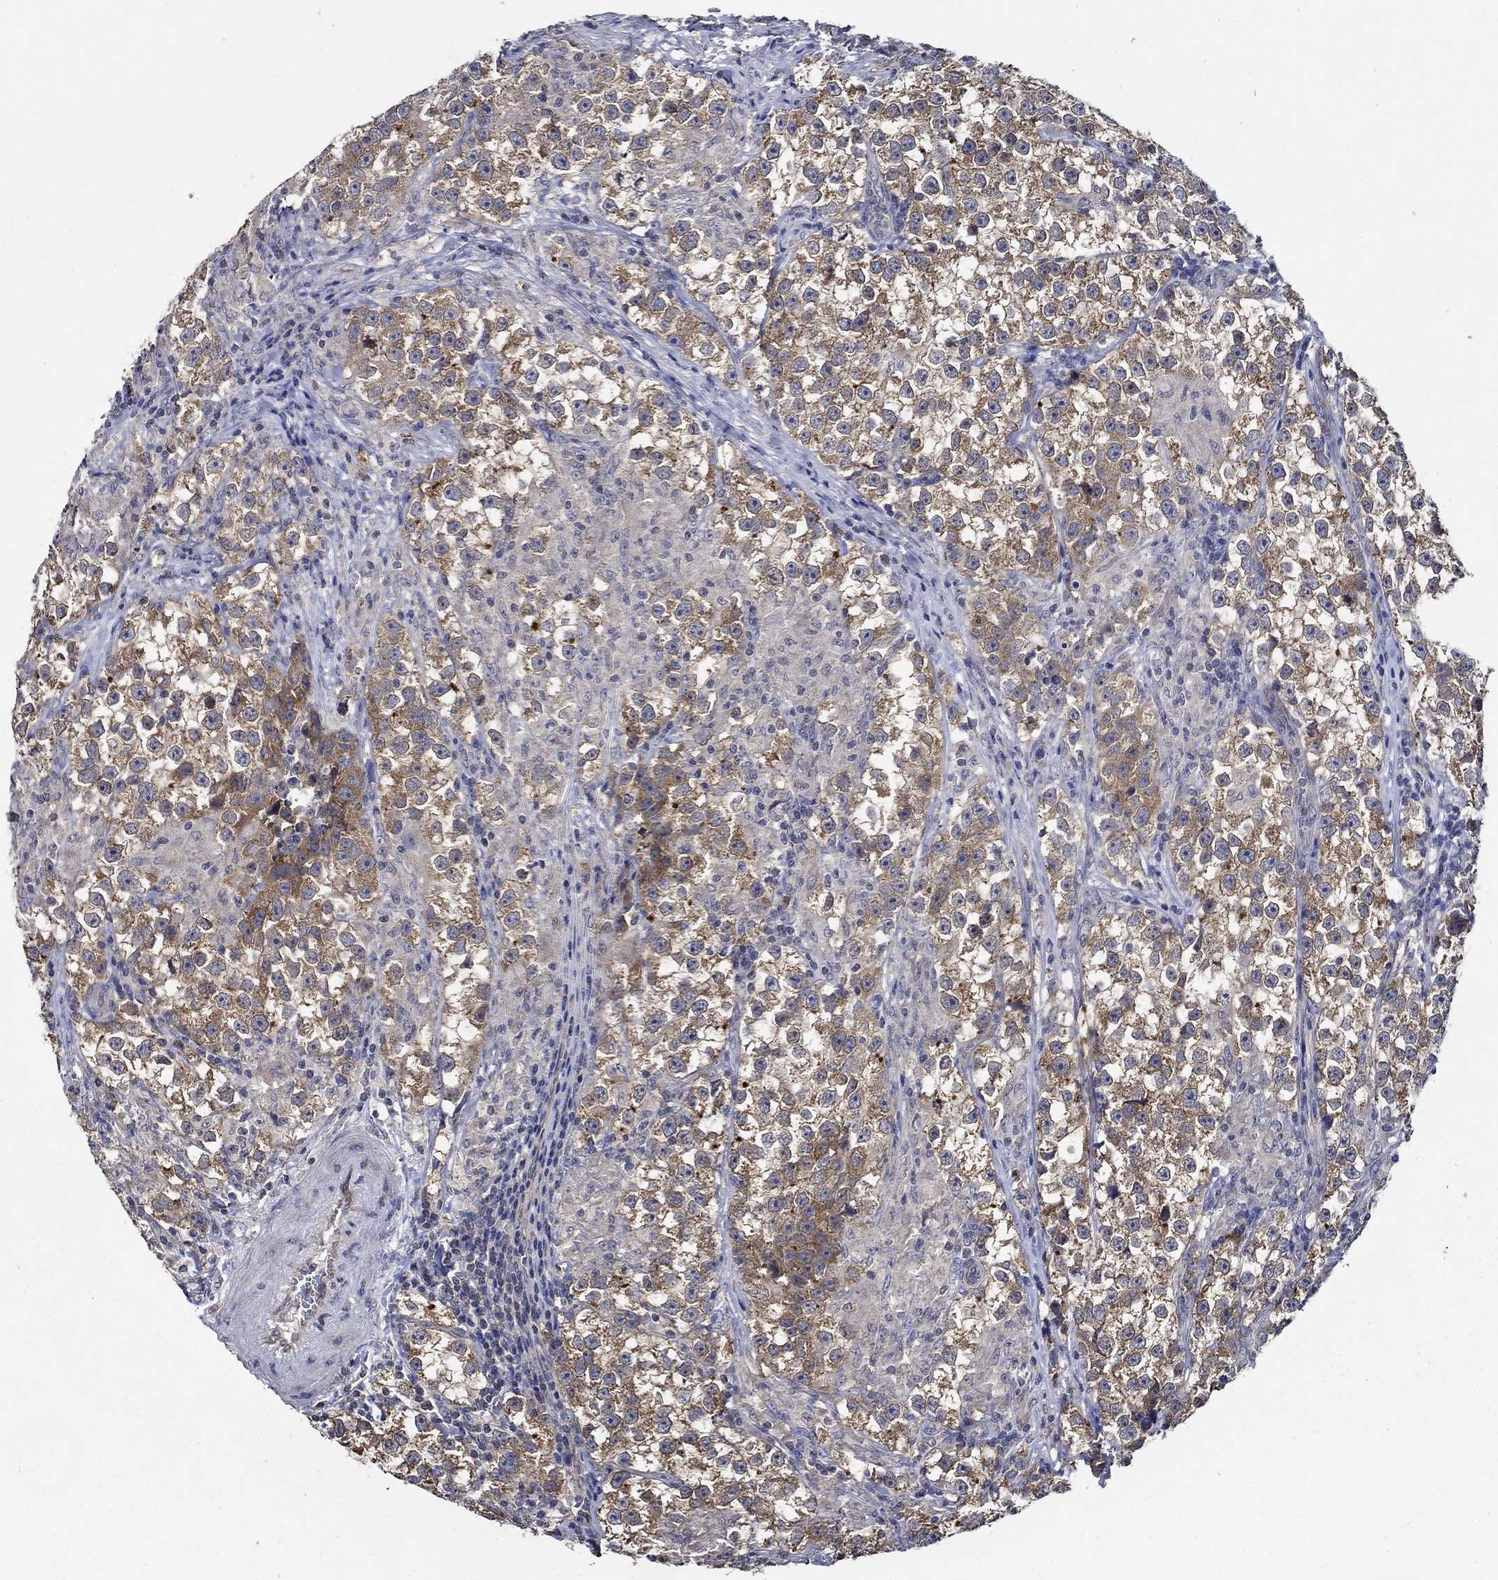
{"staining": {"intensity": "moderate", "quantity": ">75%", "location": "cytoplasmic/membranous"}, "tissue": "testis cancer", "cell_type": "Tumor cells", "image_type": "cancer", "snomed": [{"axis": "morphology", "description": "Seminoma, NOS"}, {"axis": "topography", "description": "Testis"}], "caption": "An IHC micrograph of tumor tissue is shown. Protein staining in brown highlights moderate cytoplasmic/membranous positivity in testis cancer (seminoma) within tumor cells.", "gene": "WDR53", "patient": {"sex": "male", "age": 46}}